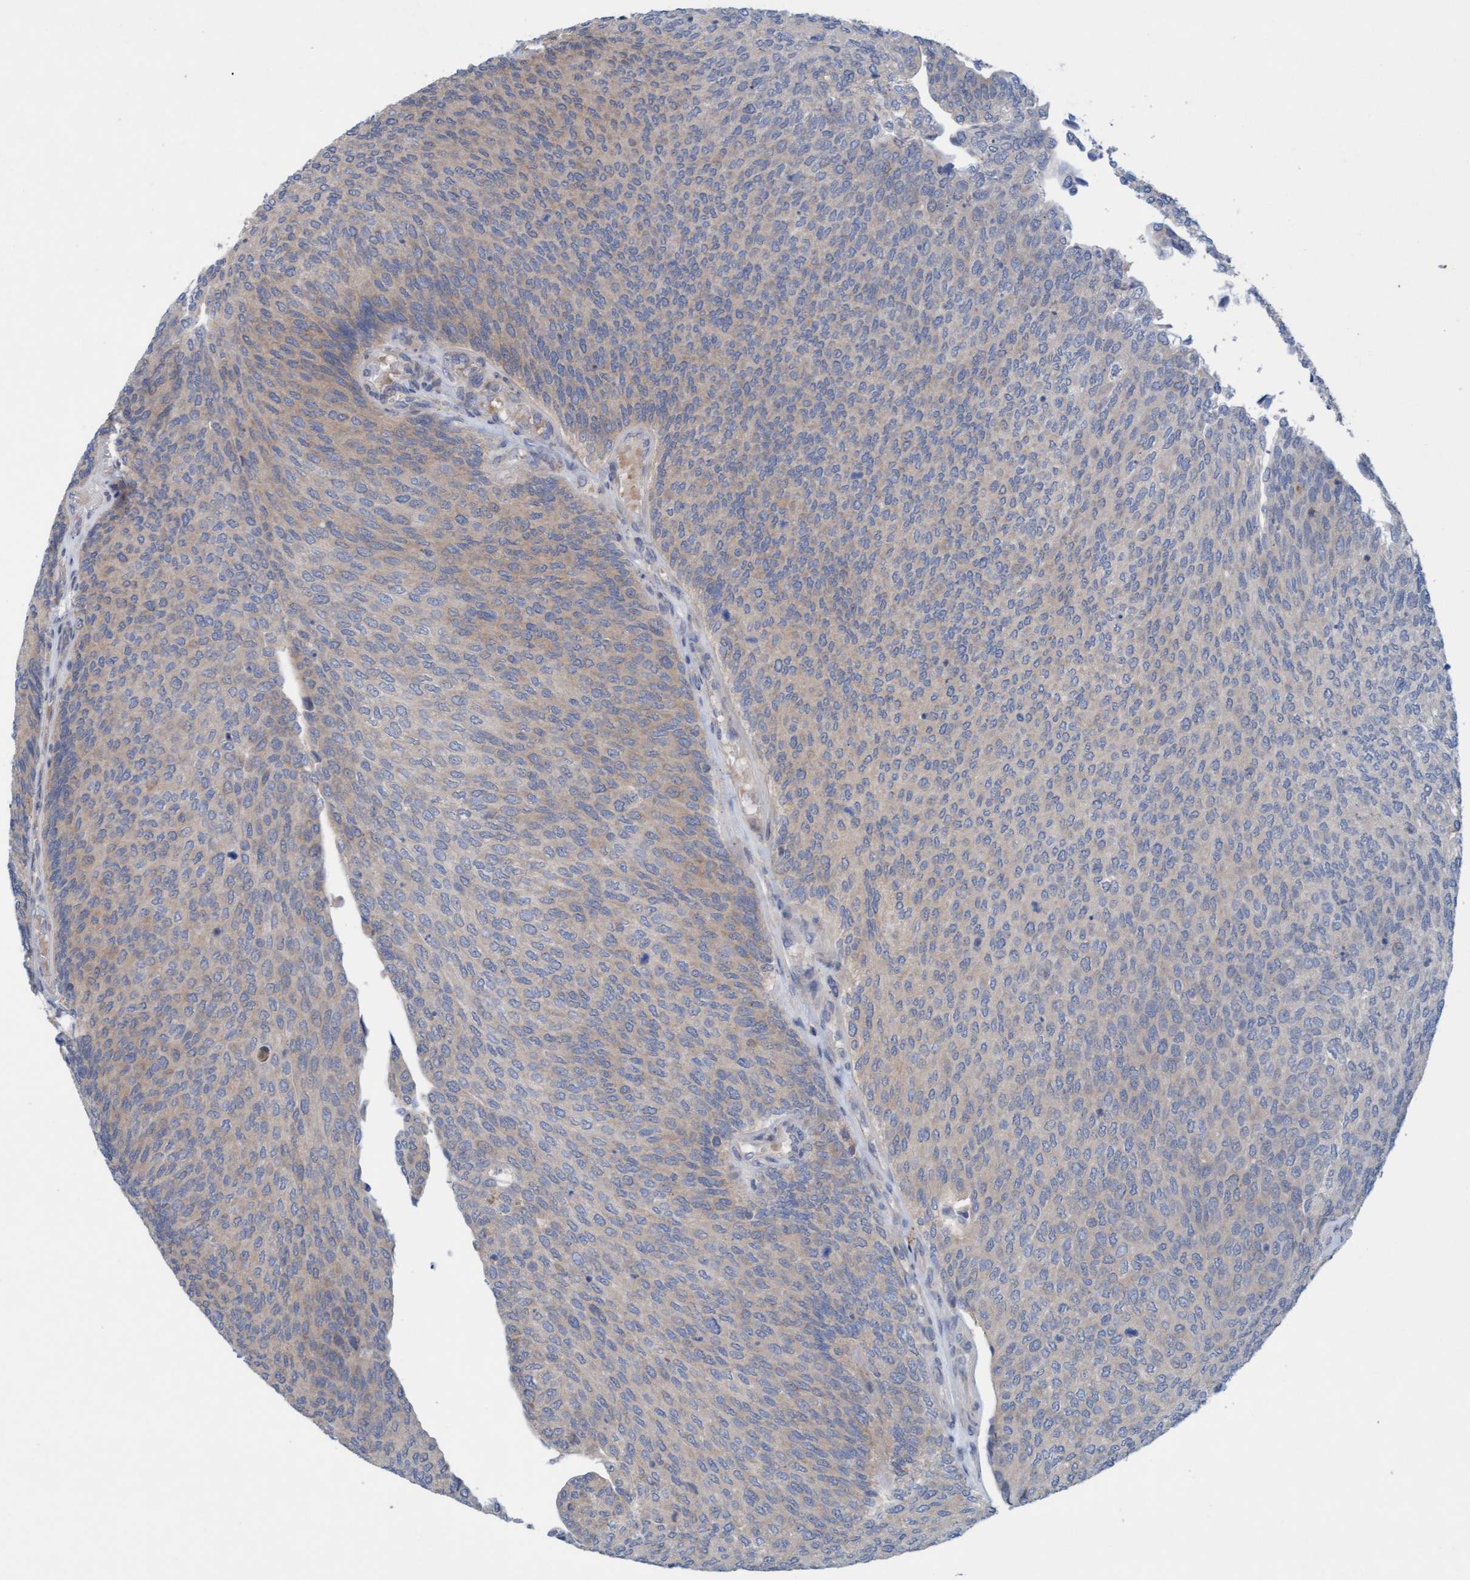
{"staining": {"intensity": "moderate", "quantity": "<25%", "location": "cytoplasmic/membranous"}, "tissue": "urothelial cancer", "cell_type": "Tumor cells", "image_type": "cancer", "snomed": [{"axis": "morphology", "description": "Urothelial carcinoma, Low grade"}, {"axis": "topography", "description": "Urinary bladder"}], "caption": "High-magnification brightfield microscopy of urothelial cancer stained with DAB (3,3'-diaminobenzidine) (brown) and counterstained with hematoxylin (blue). tumor cells exhibit moderate cytoplasmic/membranous staining is appreciated in approximately<25% of cells.", "gene": "KLHL25", "patient": {"sex": "female", "age": 79}}